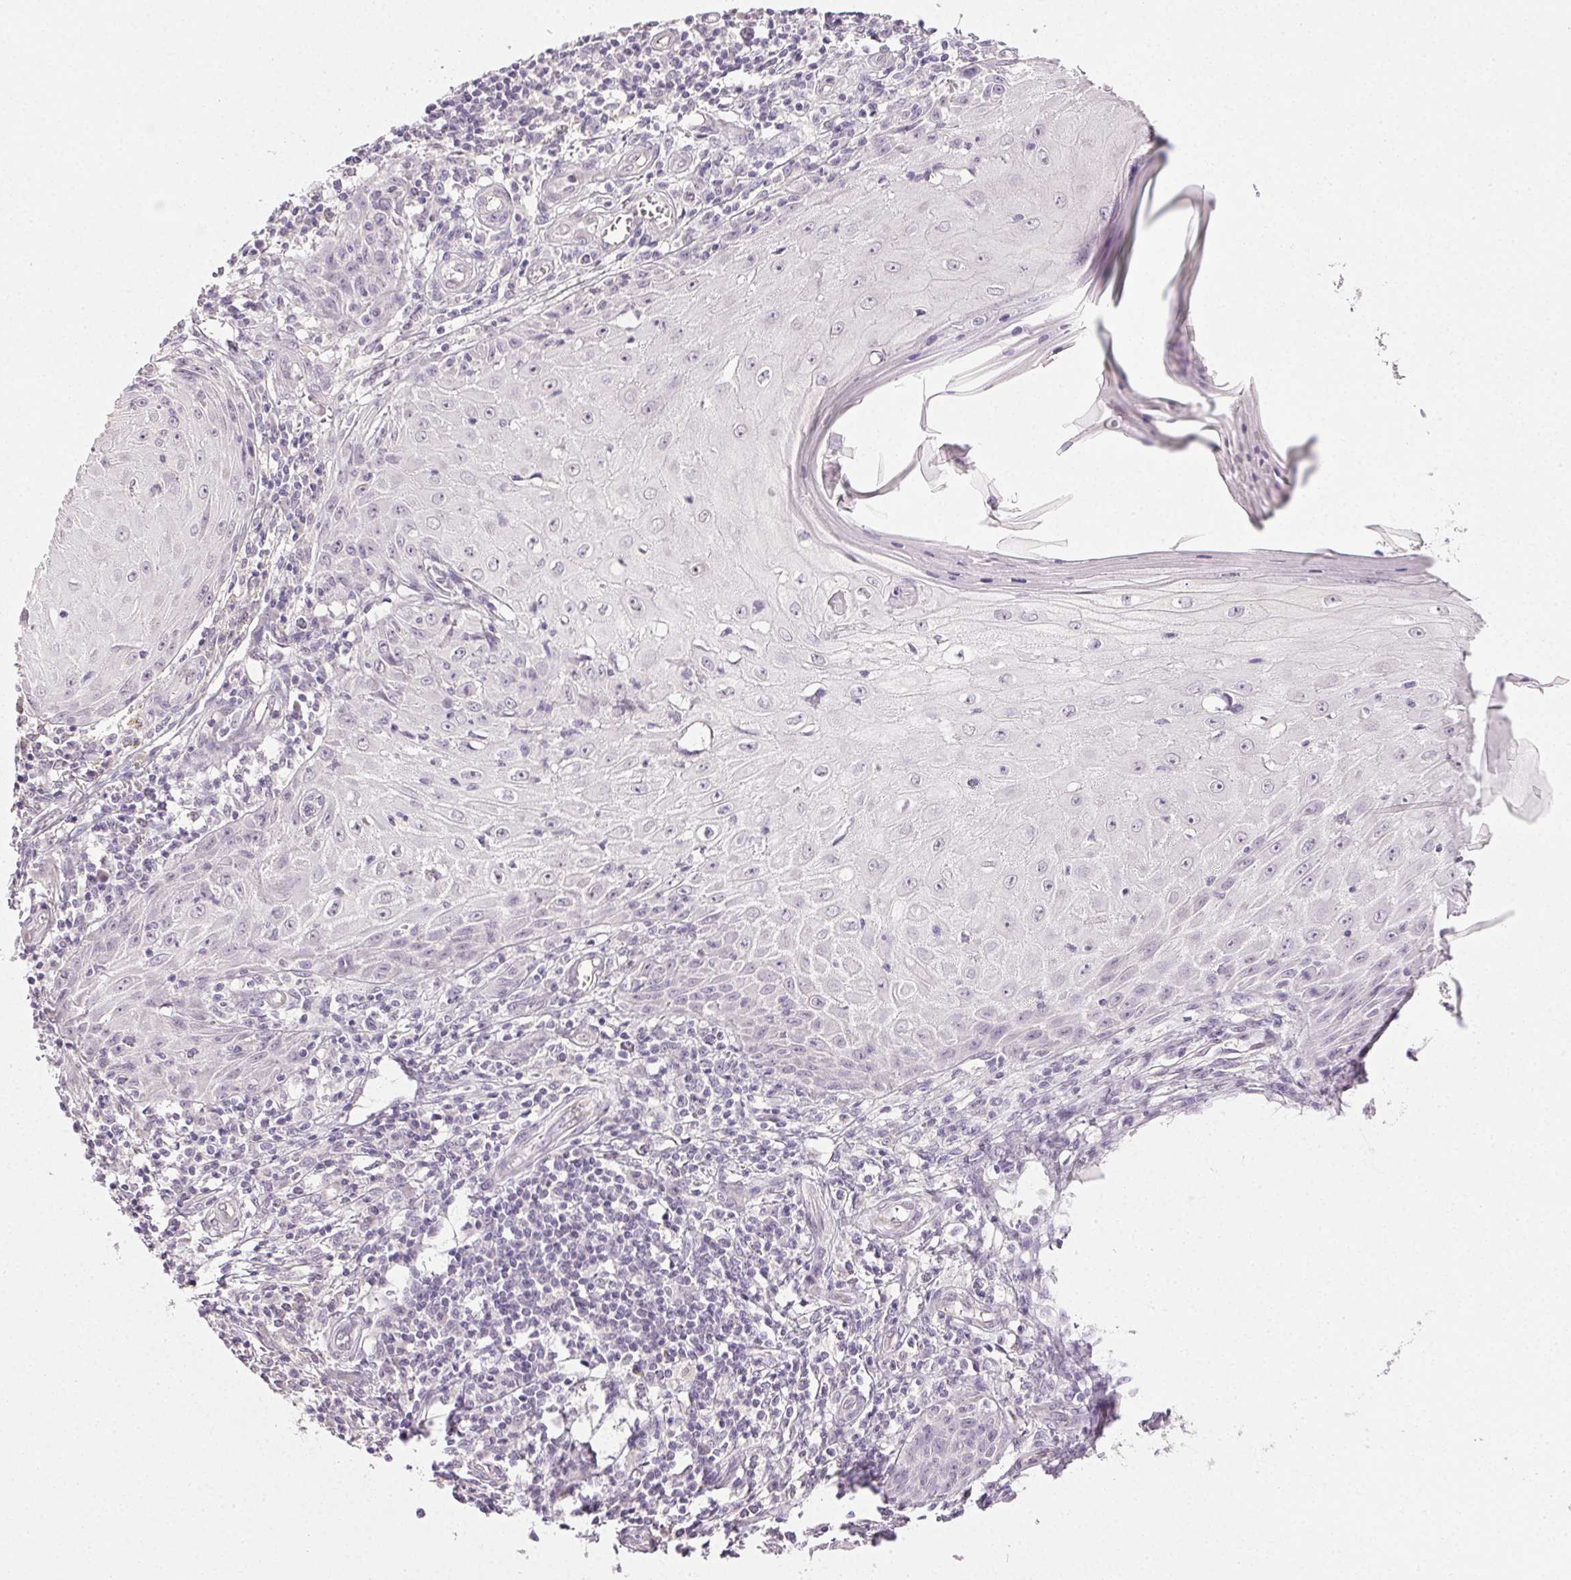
{"staining": {"intensity": "negative", "quantity": "none", "location": "none"}, "tissue": "skin cancer", "cell_type": "Tumor cells", "image_type": "cancer", "snomed": [{"axis": "morphology", "description": "Squamous cell carcinoma, NOS"}, {"axis": "topography", "description": "Skin"}], "caption": "Tumor cells show no significant expression in skin cancer.", "gene": "PLCB1", "patient": {"sex": "female", "age": 73}}